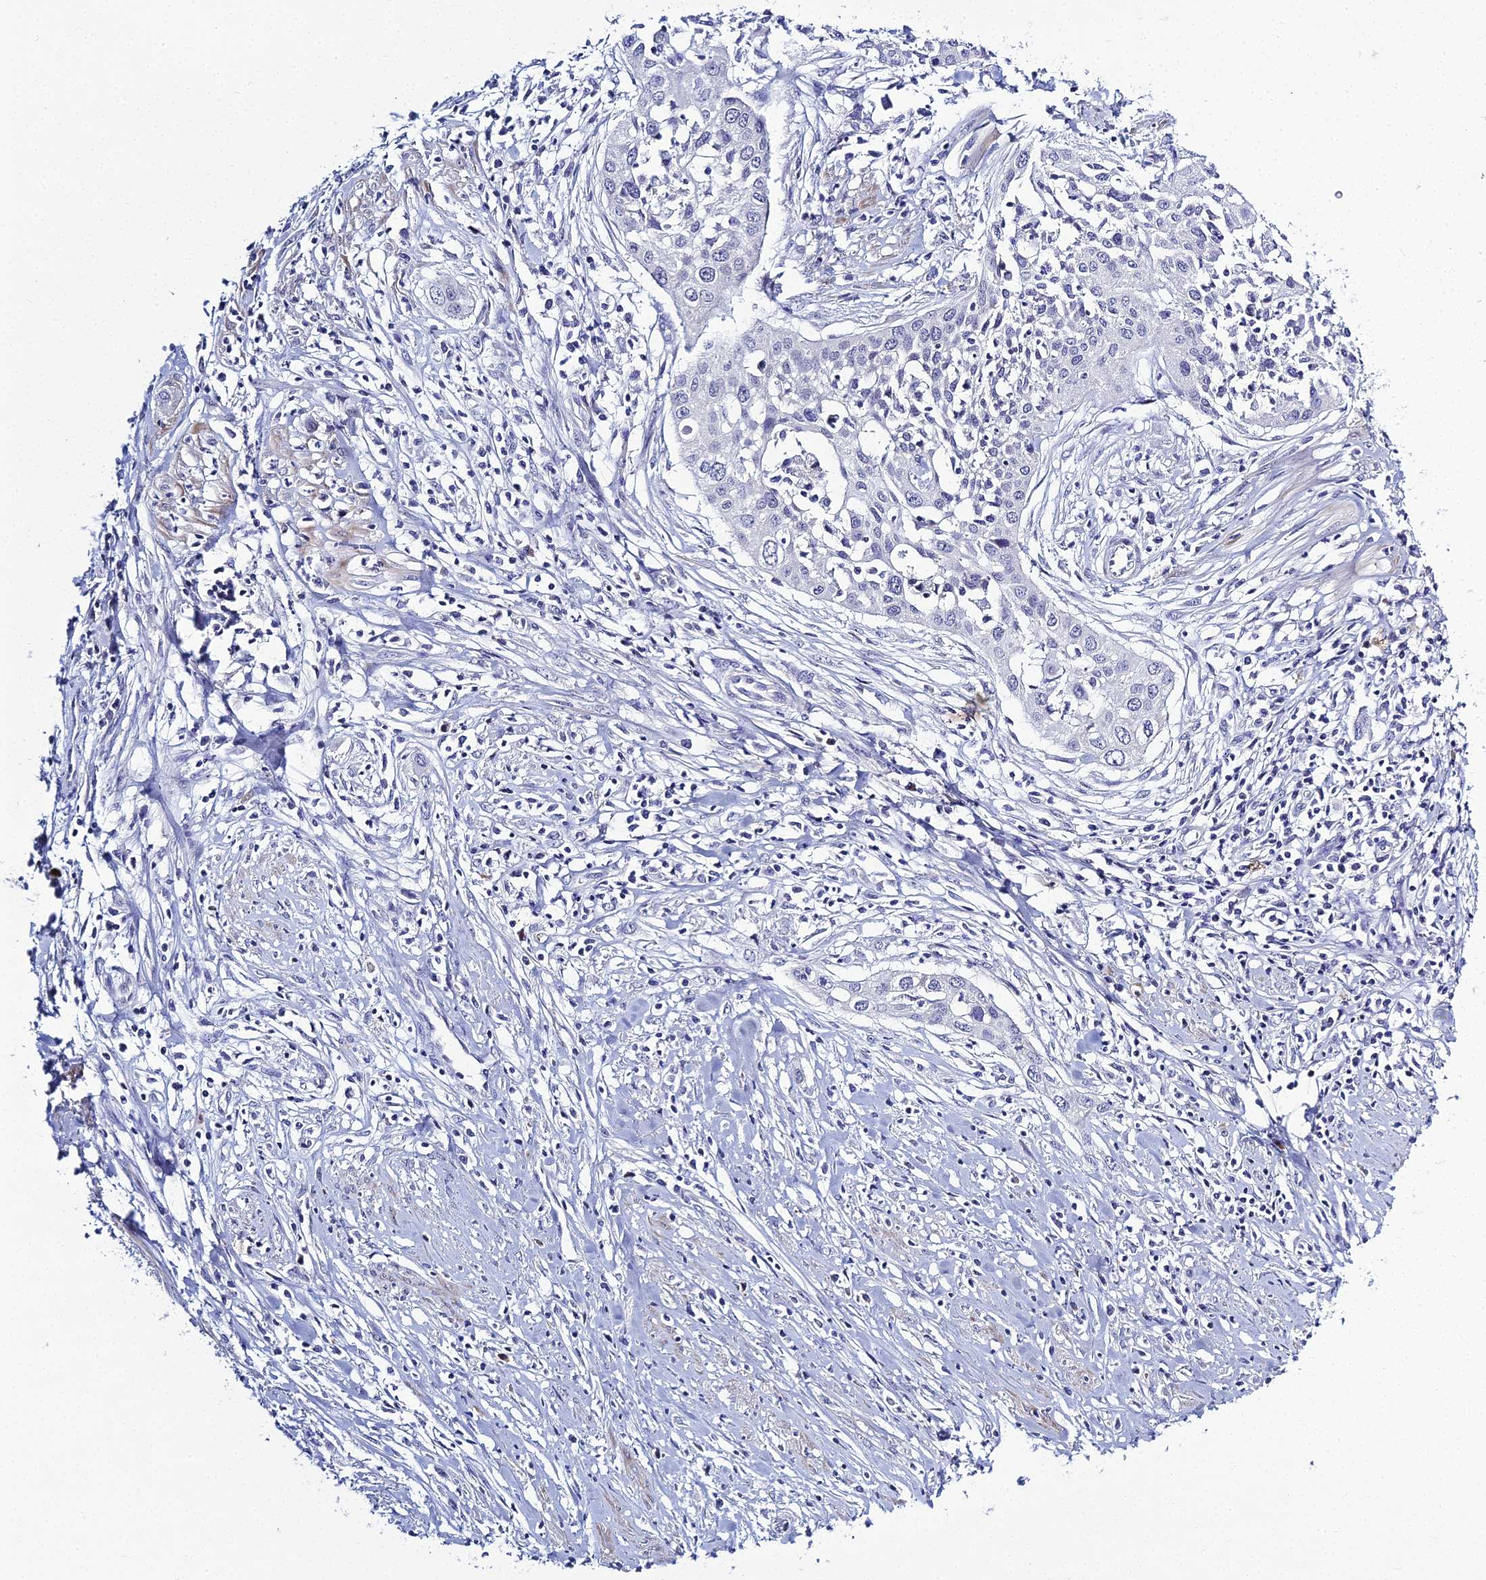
{"staining": {"intensity": "negative", "quantity": "none", "location": "none"}, "tissue": "cervical cancer", "cell_type": "Tumor cells", "image_type": "cancer", "snomed": [{"axis": "morphology", "description": "Squamous cell carcinoma, NOS"}, {"axis": "topography", "description": "Cervix"}], "caption": "Immunohistochemistry micrograph of neoplastic tissue: human cervical cancer stained with DAB (3,3'-diaminobenzidine) reveals no significant protein expression in tumor cells.", "gene": "MUC13", "patient": {"sex": "female", "age": 34}}